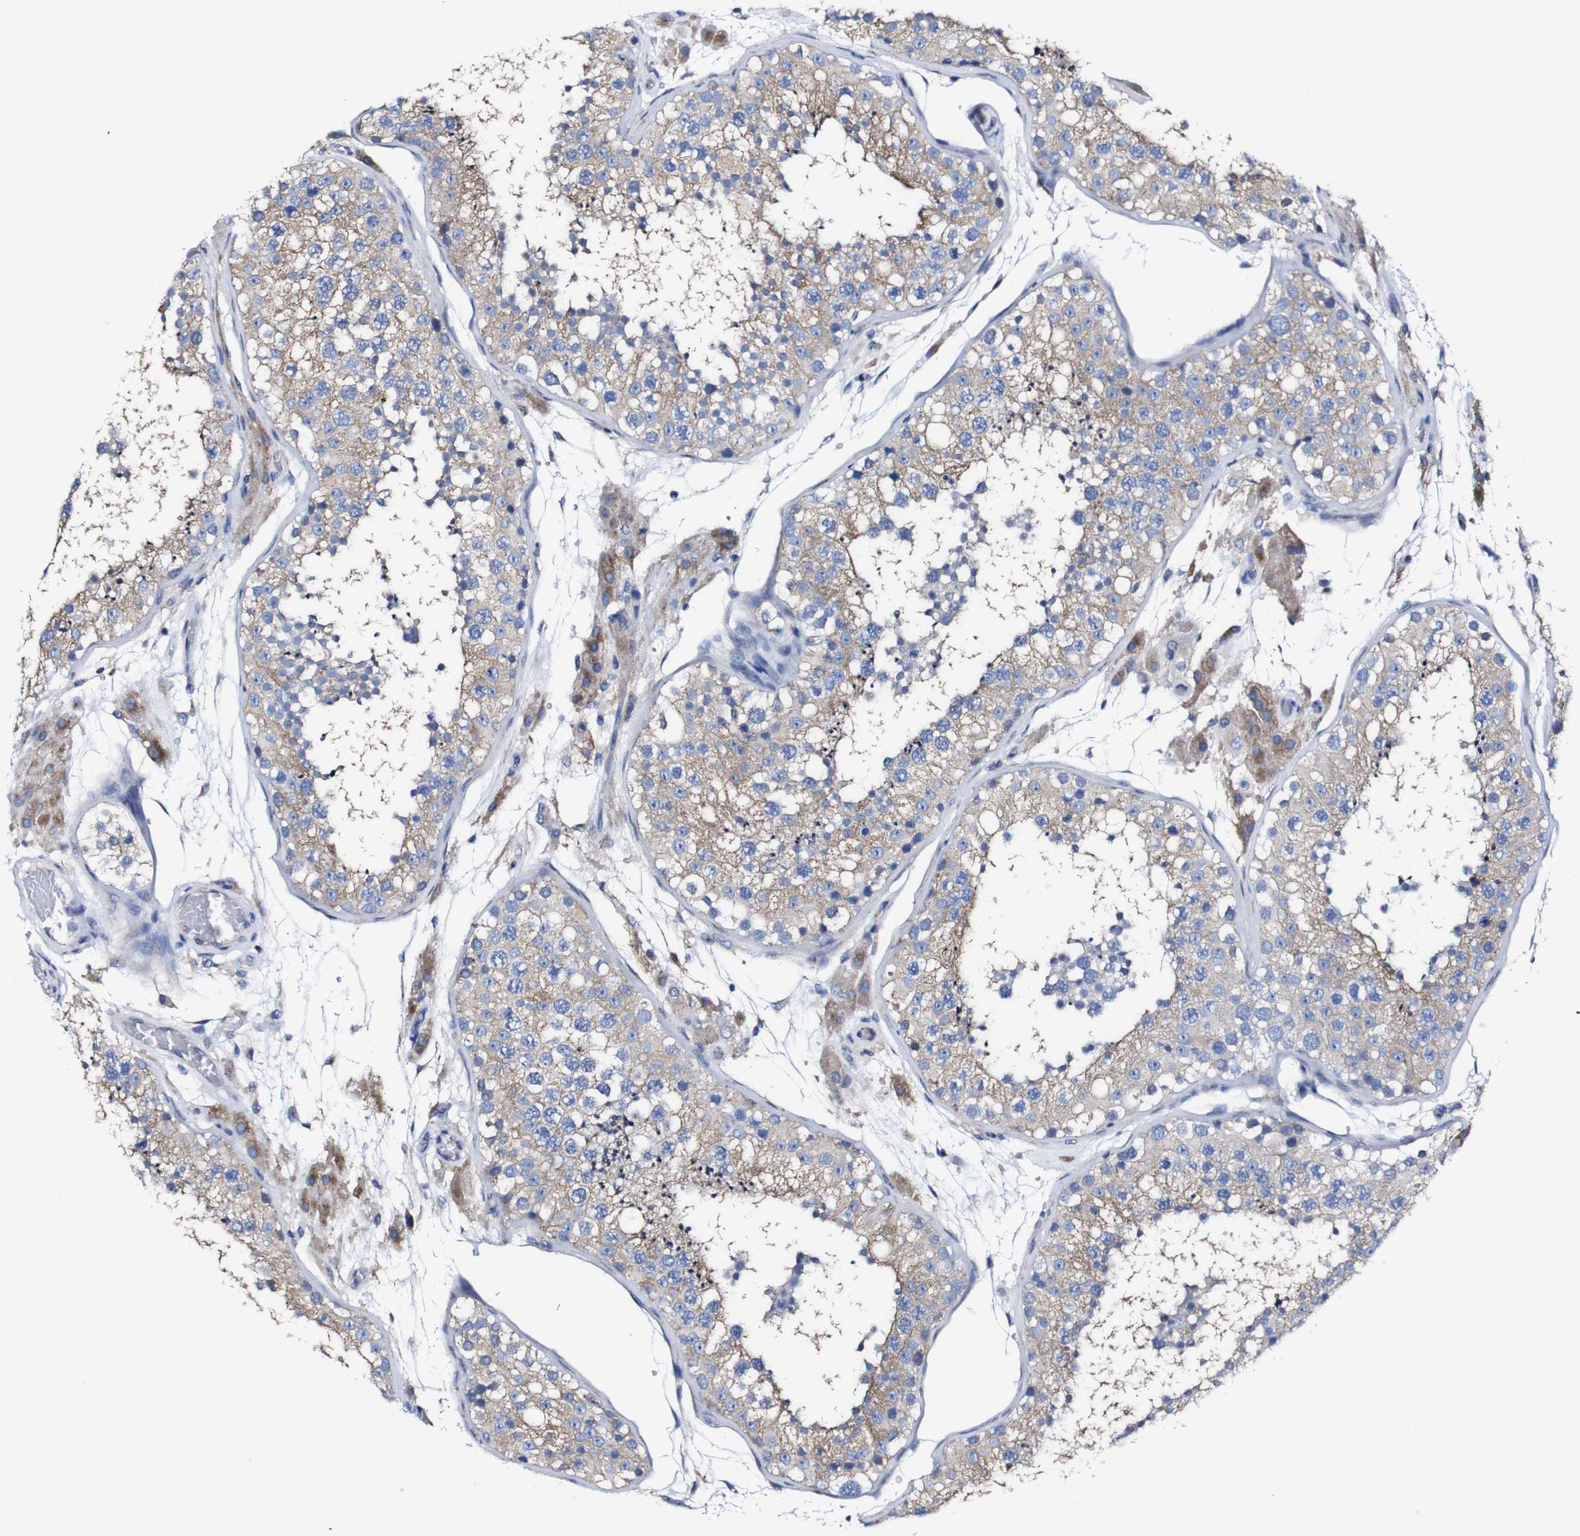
{"staining": {"intensity": "moderate", "quantity": ">75%", "location": "cytoplasmic/membranous"}, "tissue": "testis", "cell_type": "Cells in seminiferous ducts", "image_type": "normal", "snomed": [{"axis": "morphology", "description": "Normal tissue, NOS"}, {"axis": "topography", "description": "Testis"}, {"axis": "topography", "description": "Epididymis"}], "caption": "This histopathology image reveals immunohistochemistry (IHC) staining of normal human testis, with medium moderate cytoplasmic/membranous expression in about >75% of cells in seminiferous ducts.", "gene": "CSF1R", "patient": {"sex": "male", "age": 26}}